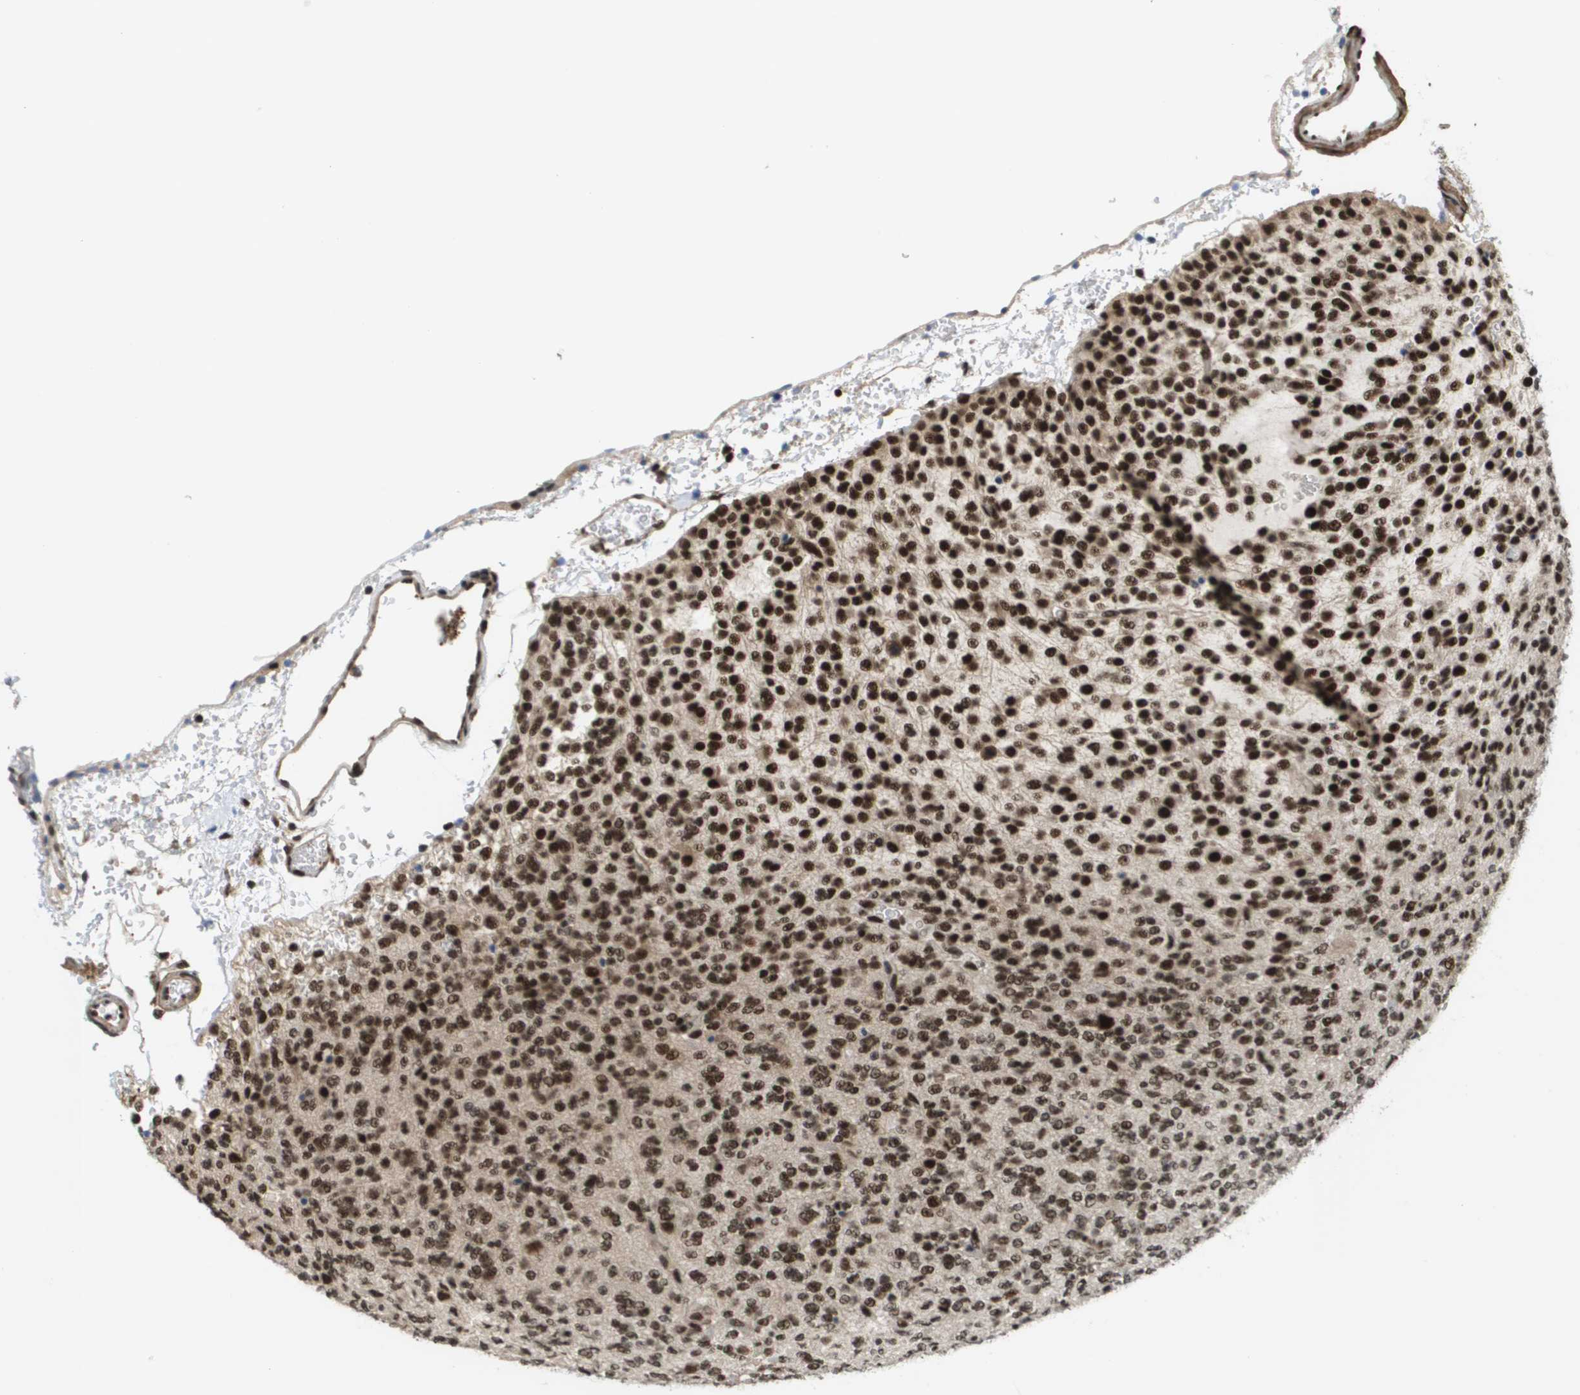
{"staining": {"intensity": "strong", "quantity": ">75%", "location": "nuclear"}, "tissue": "glioma", "cell_type": "Tumor cells", "image_type": "cancer", "snomed": [{"axis": "morphology", "description": "Glioma, malignant, Low grade"}, {"axis": "topography", "description": "Brain"}], "caption": "Immunohistochemistry (IHC) (DAB) staining of glioma reveals strong nuclear protein staining in about >75% of tumor cells.", "gene": "PRCC", "patient": {"sex": "male", "age": 38}}